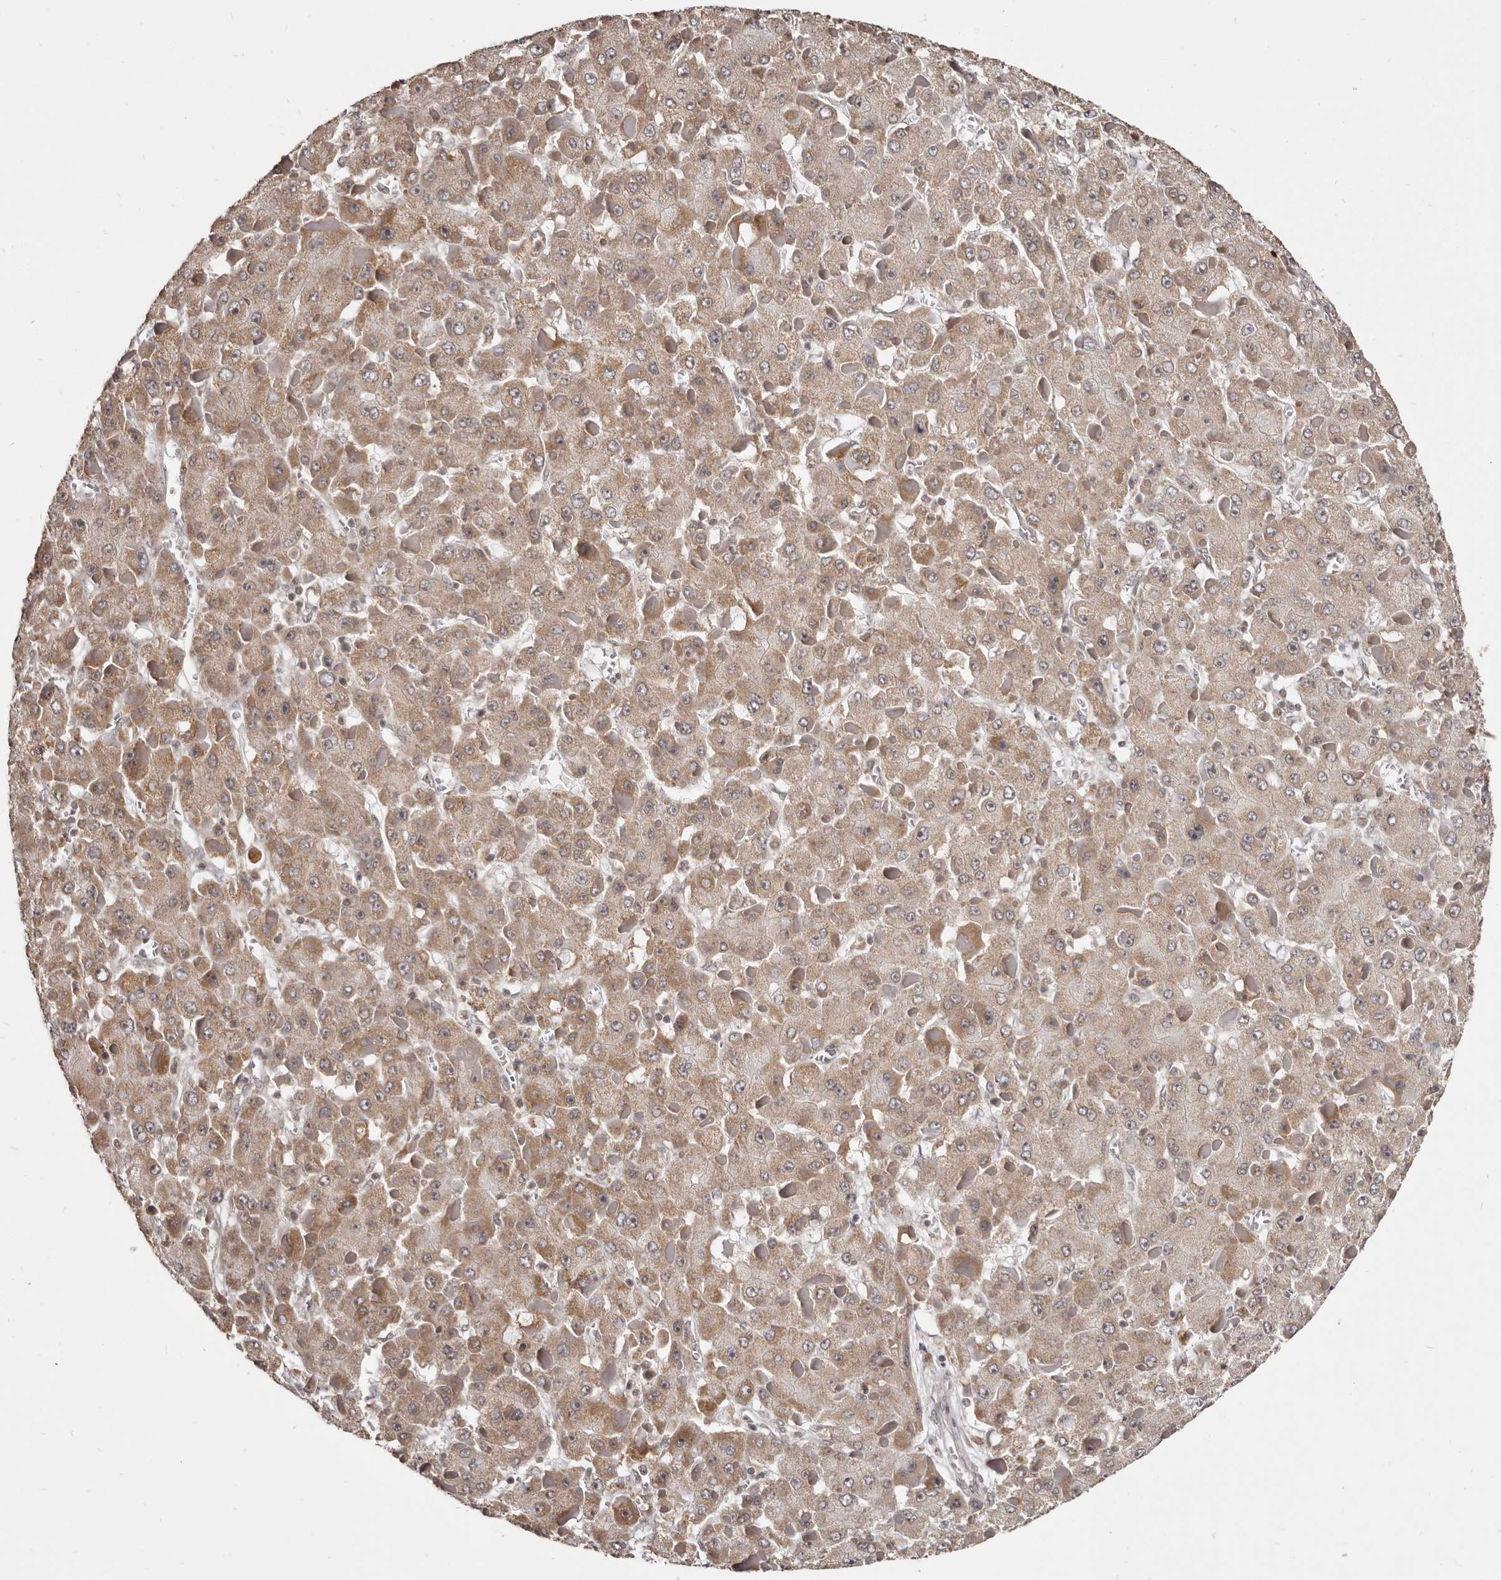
{"staining": {"intensity": "moderate", "quantity": ">75%", "location": "cytoplasmic/membranous"}, "tissue": "liver cancer", "cell_type": "Tumor cells", "image_type": "cancer", "snomed": [{"axis": "morphology", "description": "Carcinoma, Hepatocellular, NOS"}, {"axis": "topography", "description": "Liver"}], "caption": "Hepatocellular carcinoma (liver) tissue exhibits moderate cytoplasmic/membranous expression in about >75% of tumor cells", "gene": "THUMPD1", "patient": {"sex": "female", "age": 73}}